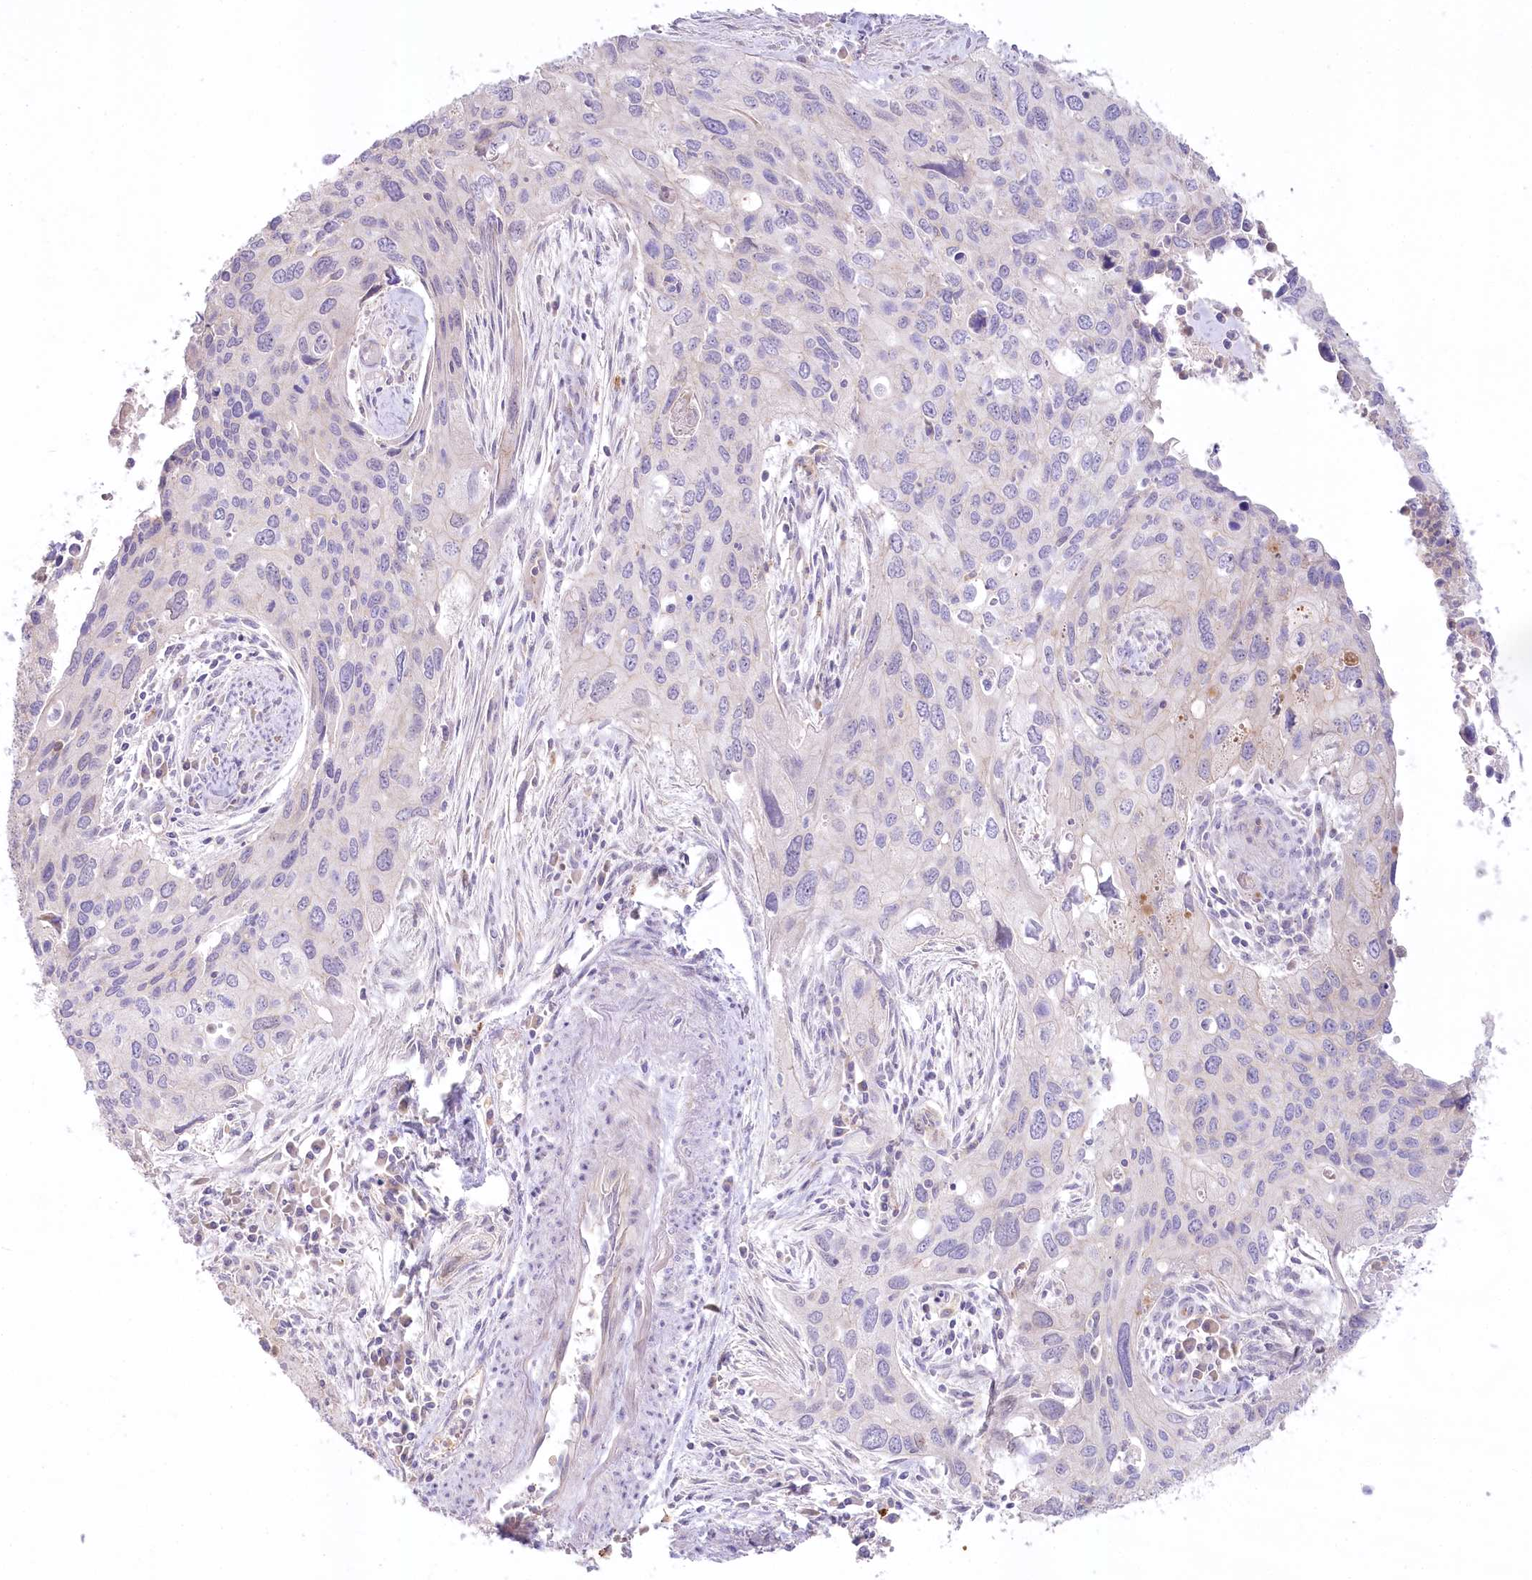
{"staining": {"intensity": "negative", "quantity": "none", "location": "none"}, "tissue": "cervical cancer", "cell_type": "Tumor cells", "image_type": "cancer", "snomed": [{"axis": "morphology", "description": "Squamous cell carcinoma, NOS"}, {"axis": "topography", "description": "Cervix"}], "caption": "This image is of cervical cancer (squamous cell carcinoma) stained with immunohistochemistry (IHC) to label a protein in brown with the nuclei are counter-stained blue. There is no staining in tumor cells.", "gene": "SLC6A11", "patient": {"sex": "female", "age": 55}}